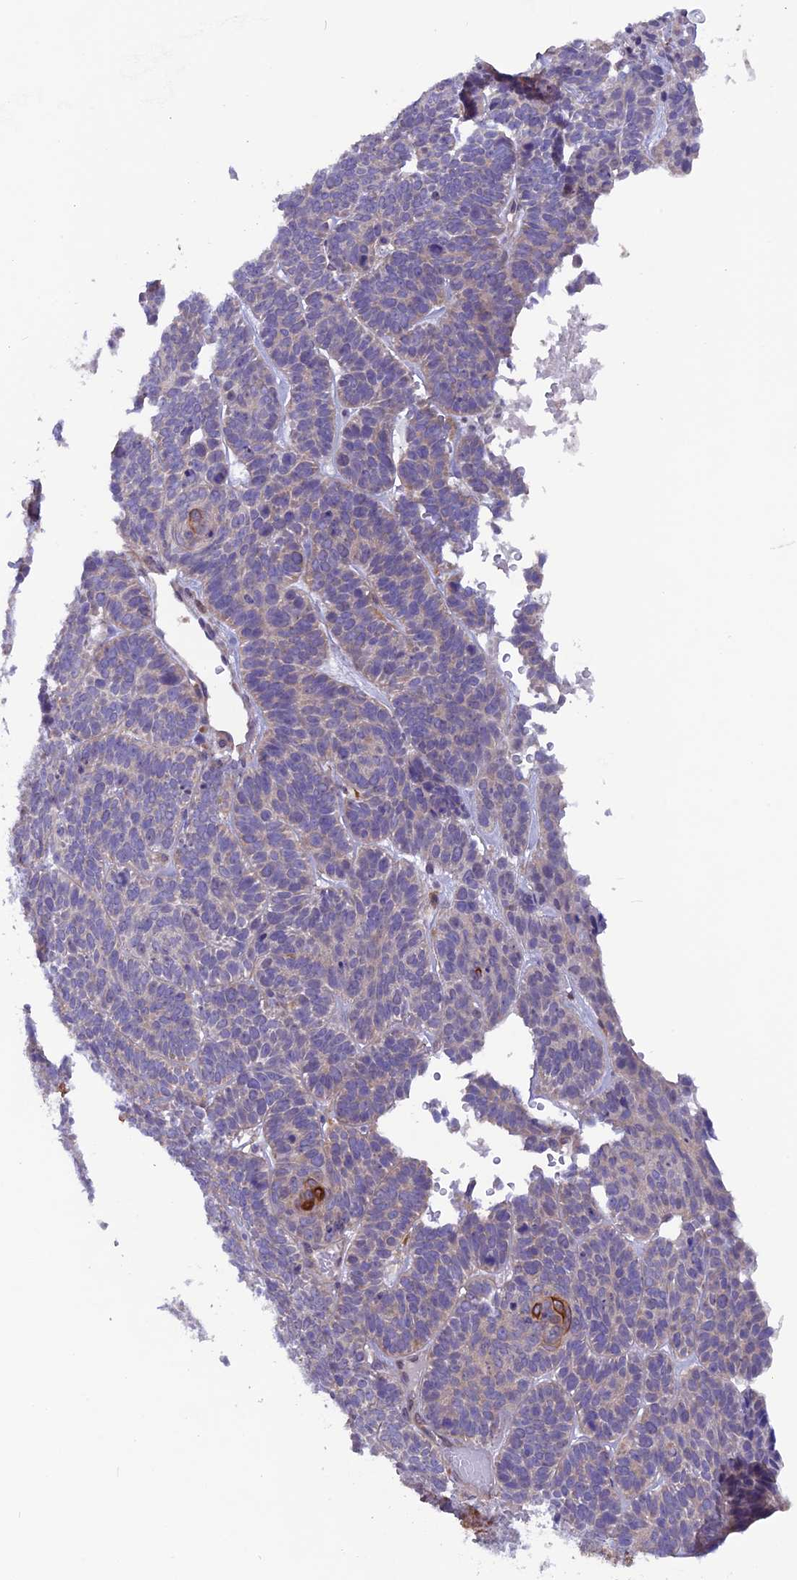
{"staining": {"intensity": "strong", "quantity": "<25%", "location": "cytoplasmic/membranous"}, "tissue": "skin cancer", "cell_type": "Tumor cells", "image_type": "cancer", "snomed": [{"axis": "morphology", "description": "Basal cell carcinoma"}, {"axis": "topography", "description": "Skin"}], "caption": "This micrograph reveals skin cancer (basal cell carcinoma) stained with immunohistochemistry to label a protein in brown. The cytoplasmic/membranous of tumor cells show strong positivity for the protein. Nuclei are counter-stained blue.", "gene": "MAST2", "patient": {"sex": "male", "age": 85}}